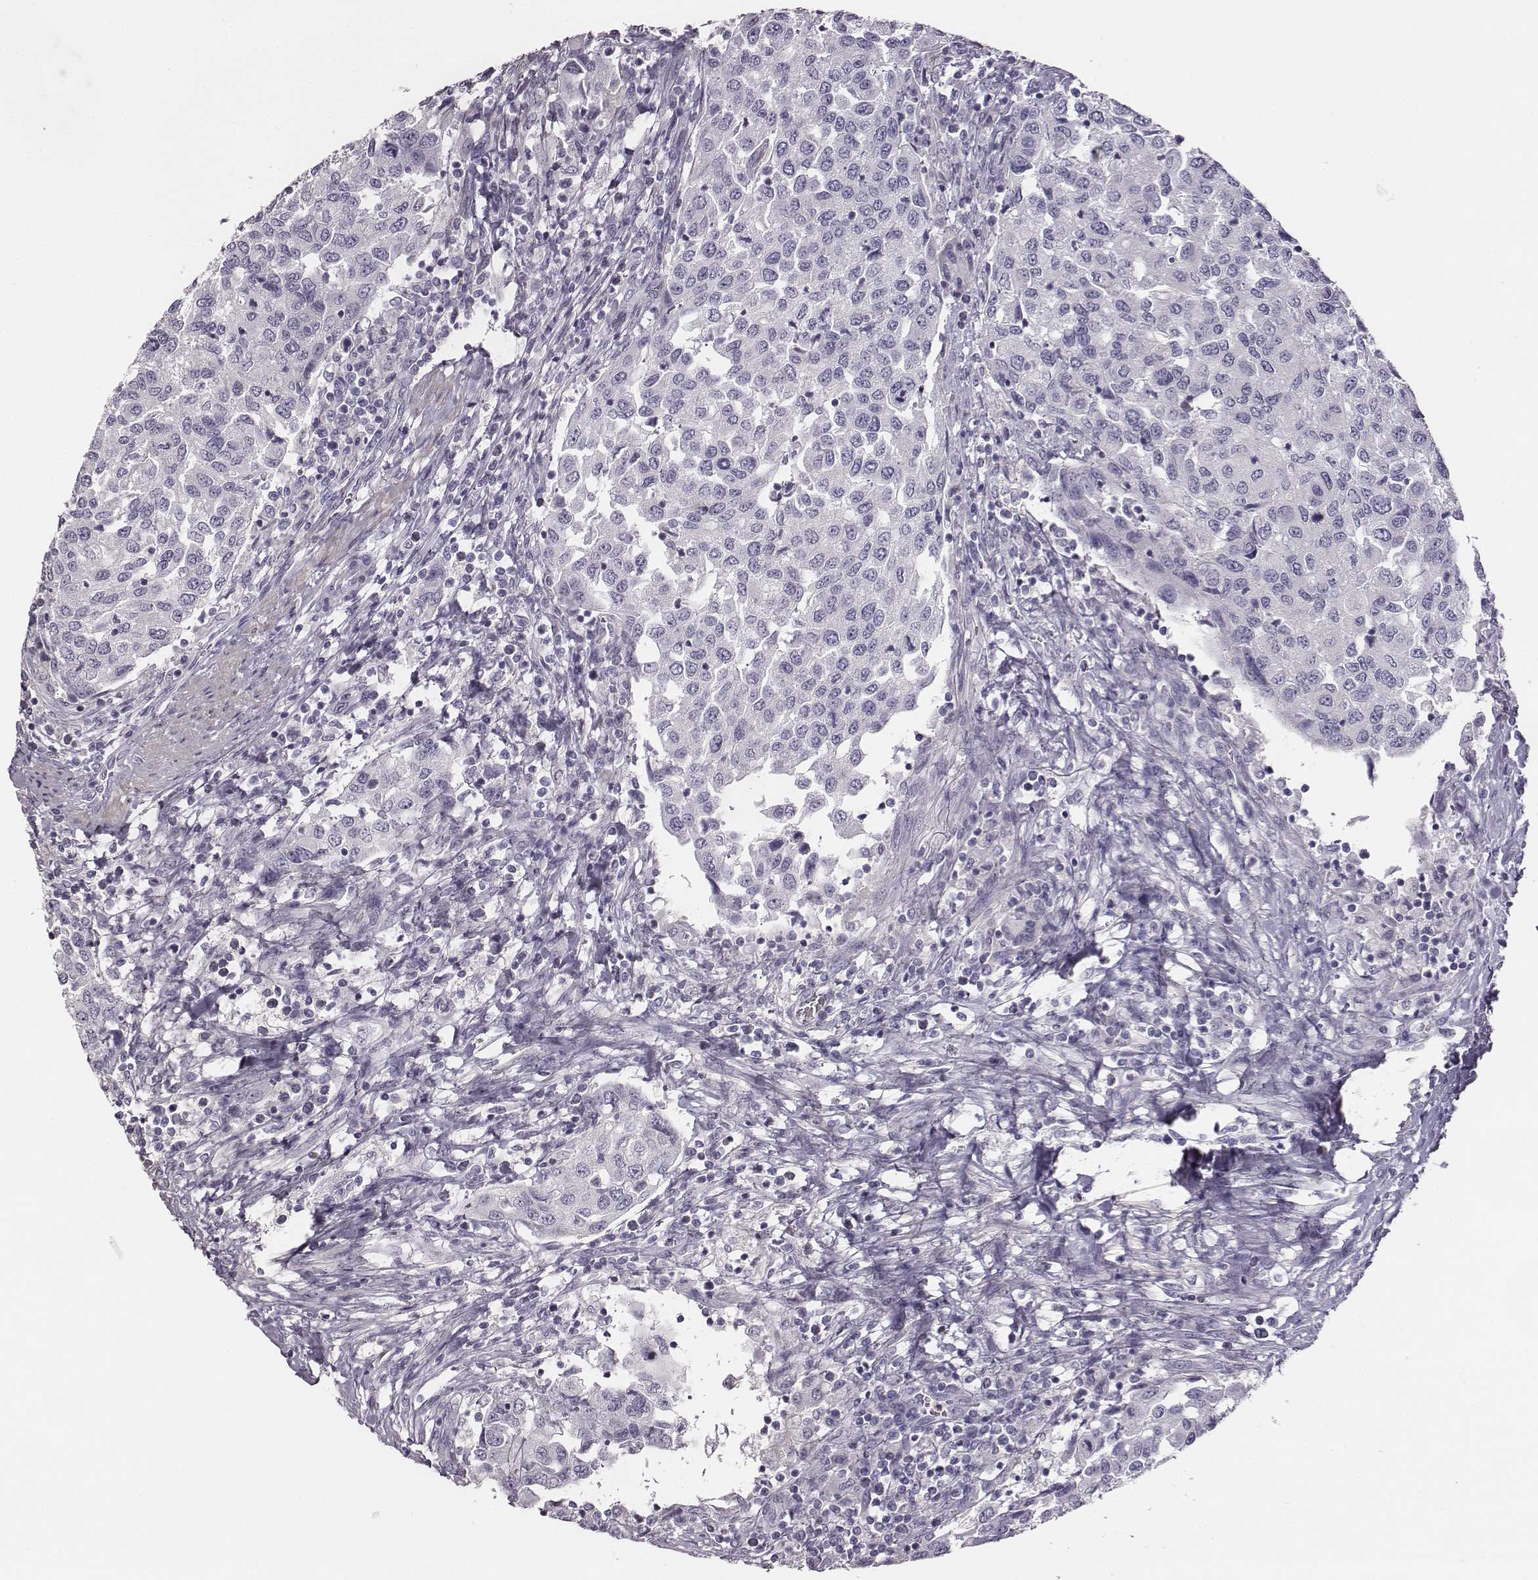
{"staining": {"intensity": "negative", "quantity": "none", "location": "none"}, "tissue": "urothelial cancer", "cell_type": "Tumor cells", "image_type": "cancer", "snomed": [{"axis": "morphology", "description": "Urothelial carcinoma, High grade"}, {"axis": "topography", "description": "Urinary bladder"}], "caption": "This is a photomicrograph of immunohistochemistry (IHC) staining of urothelial carcinoma (high-grade), which shows no staining in tumor cells. (DAB (3,3'-diaminobenzidine) IHC with hematoxylin counter stain).", "gene": "ADAM7", "patient": {"sex": "female", "age": 78}}